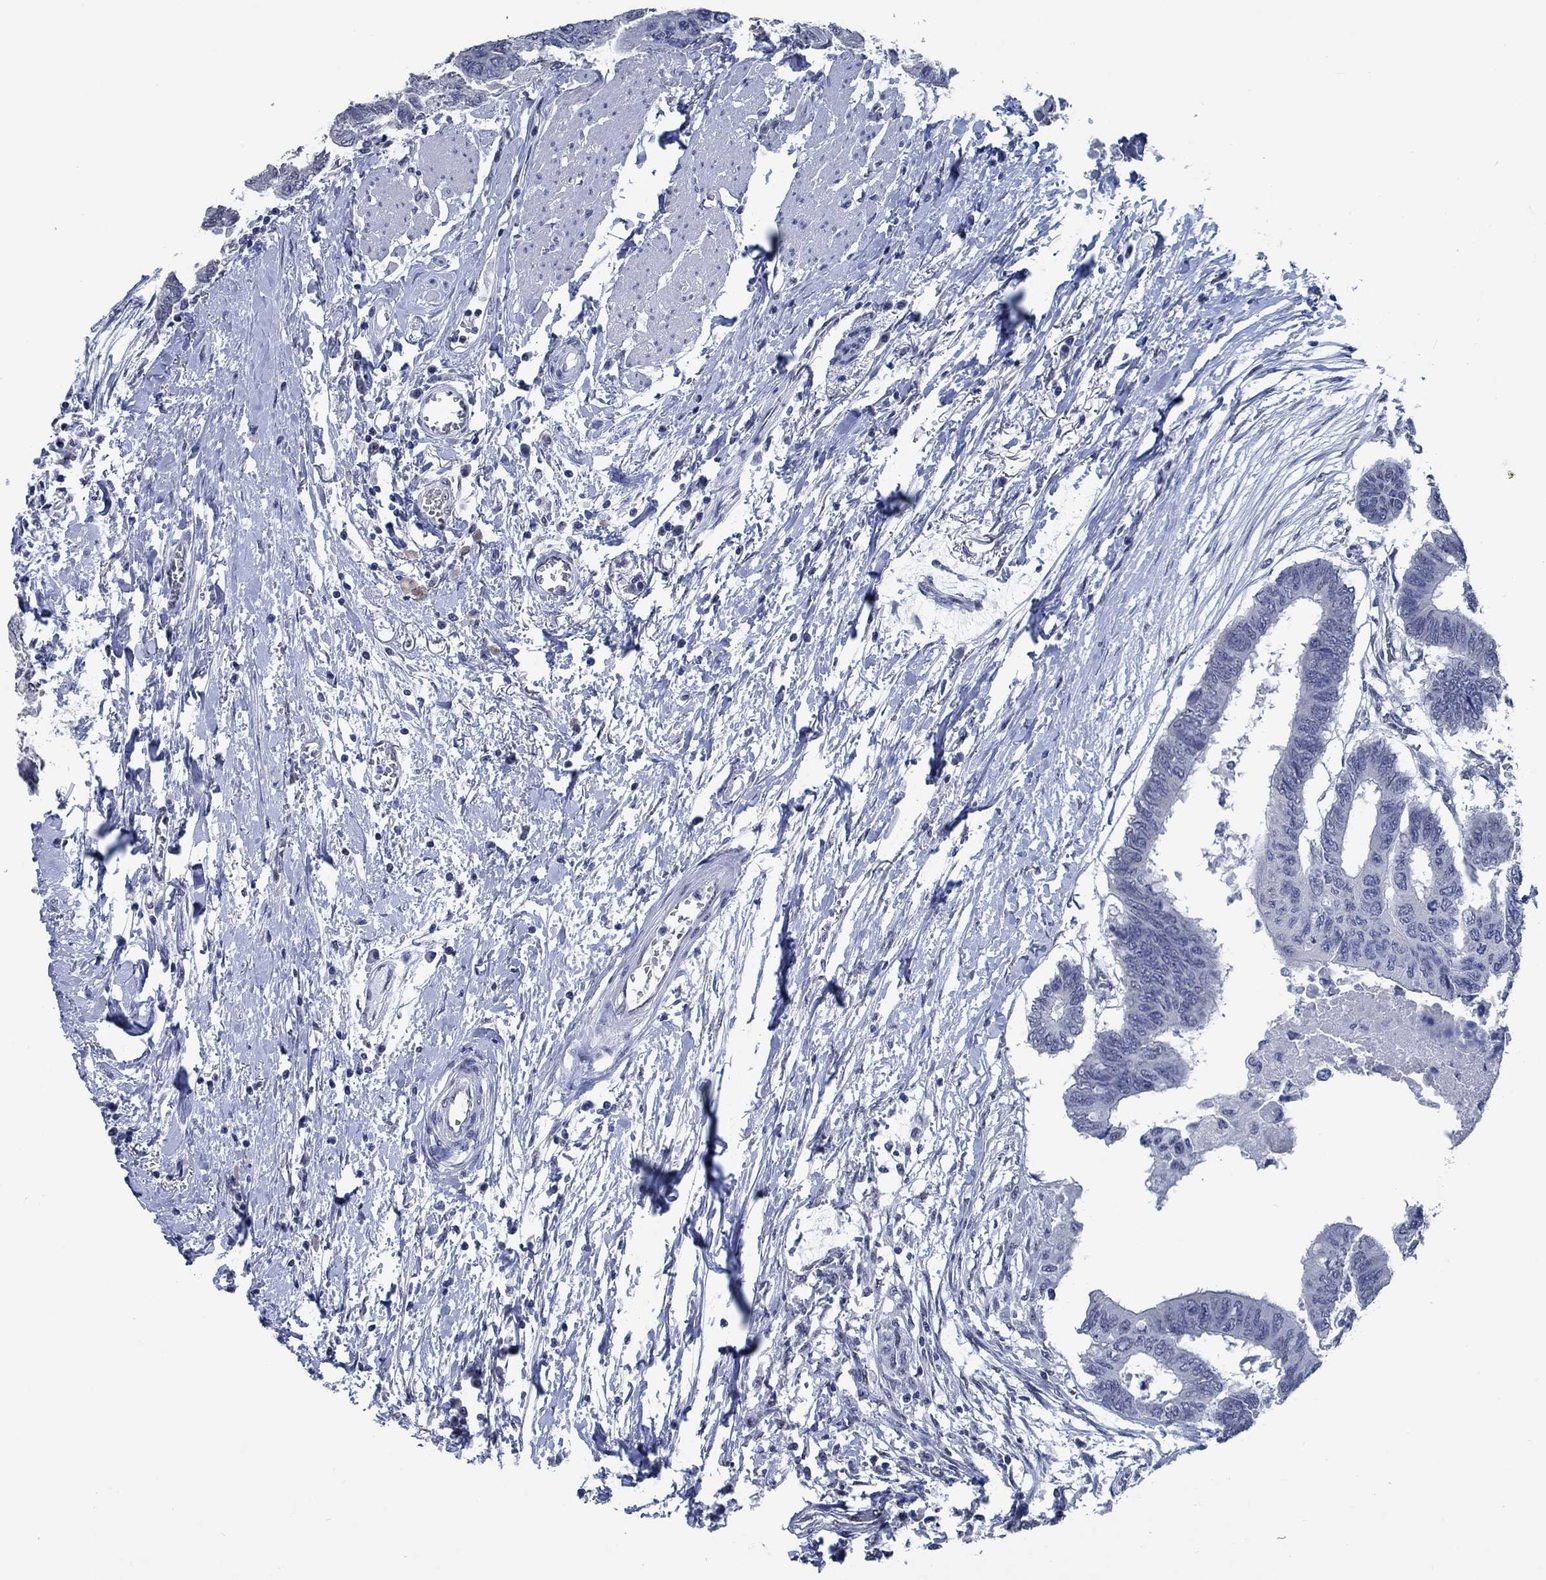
{"staining": {"intensity": "negative", "quantity": "none", "location": "none"}, "tissue": "colorectal cancer", "cell_type": "Tumor cells", "image_type": "cancer", "snomed": [{"axis": "morphology", "description": "Normal tissue, NOS"}, {"axis": "morphology", "description": "Adenocarcinoma, NOS"}, {"axis": "topography", "description": "Rectum"}, {"axis": "topography", "description": "Peripheral nerve tissue"}], "caption": "IHC histopathology image of colorectal cancer (adenocarcinoma) stained for a protein (brown), which displays no staining in tumor cells. (Immunohistochemistry (ihc), brightfield microscopy, high magnification).", "gene": "OBSCN", "patient": {"sex": "male", "age": 92}}